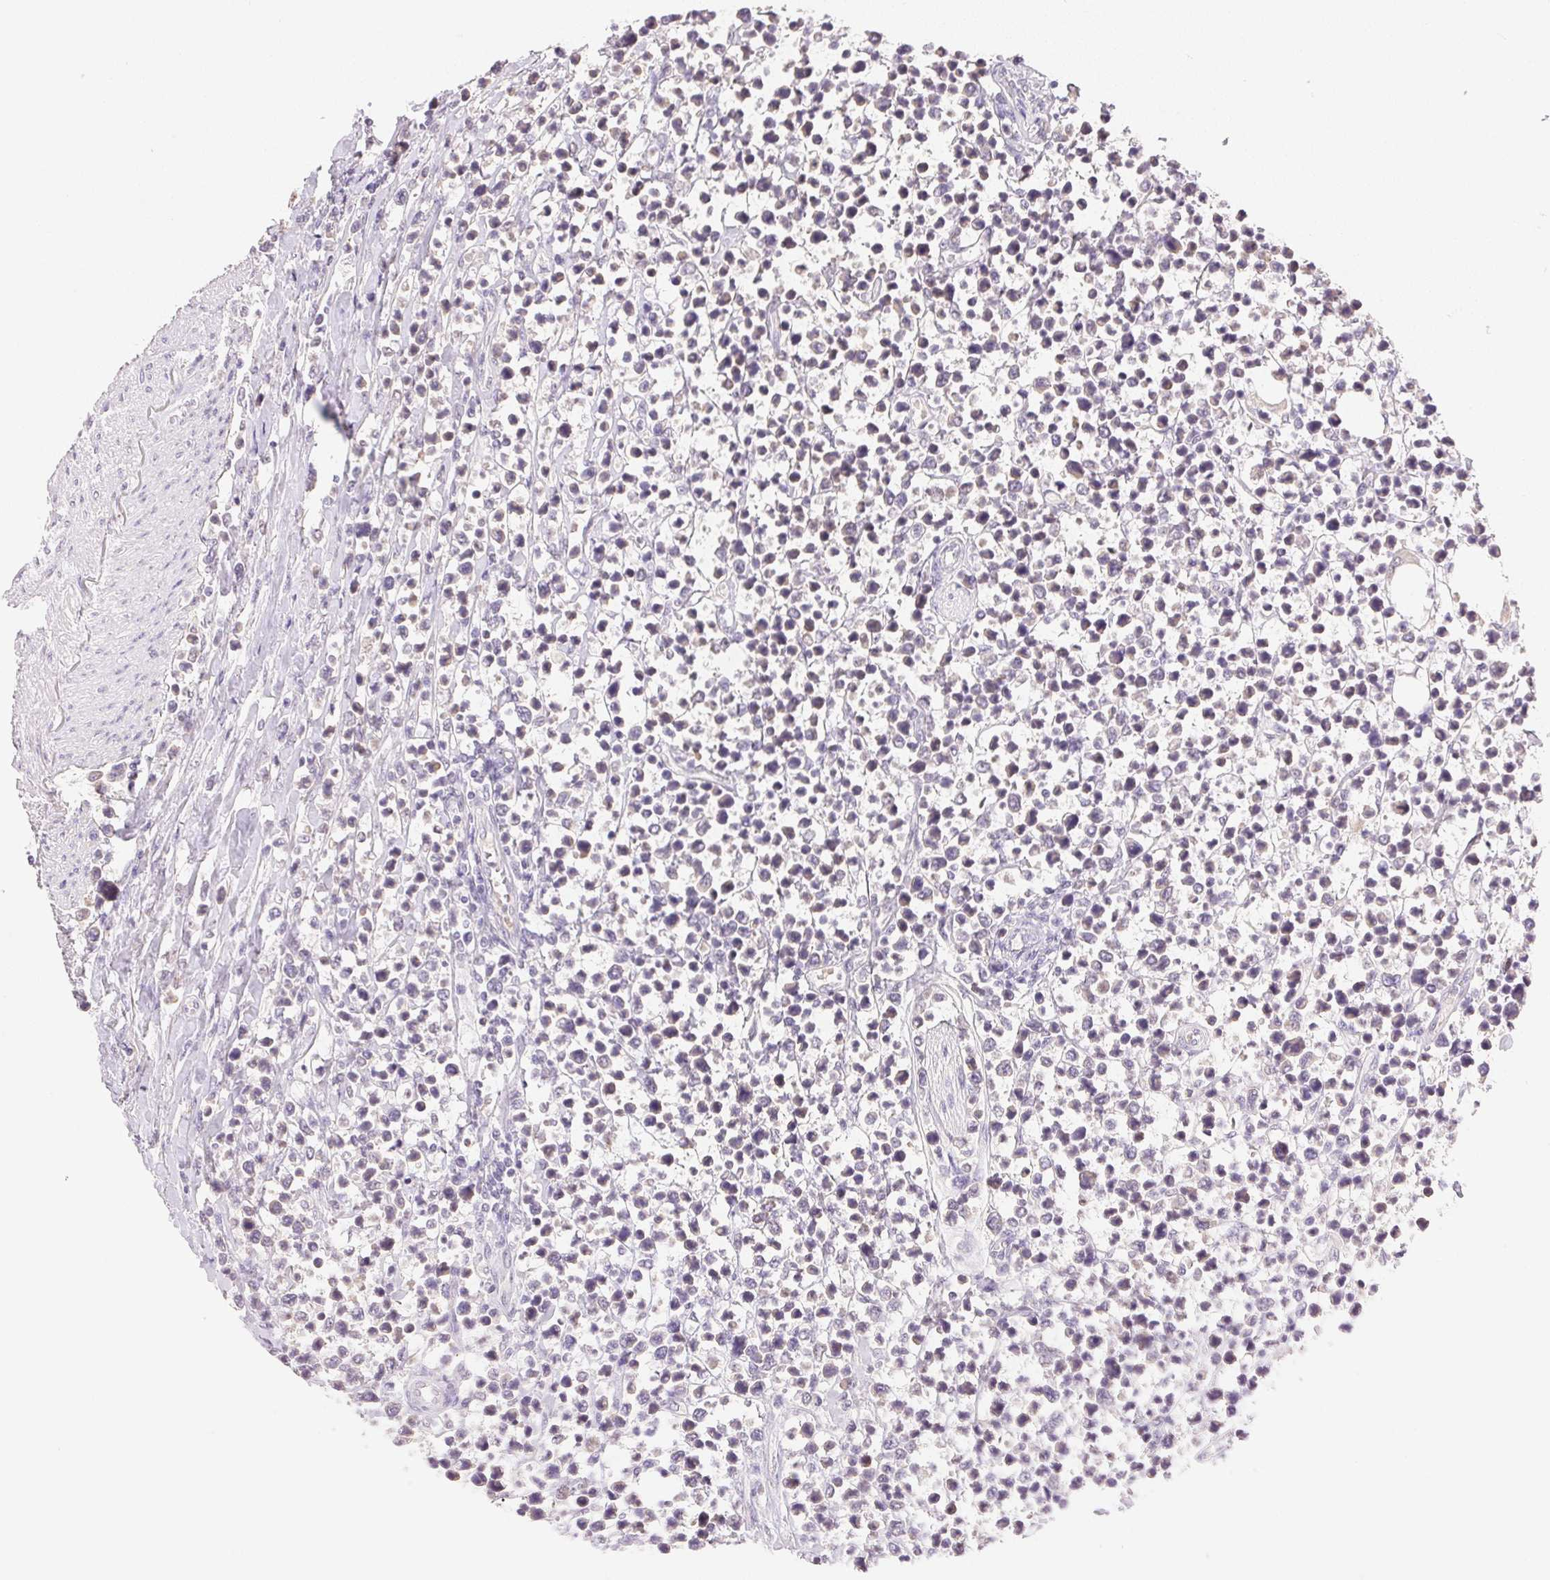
{"staining": {"intensity": "negative", "quantity": "none", "location": "none"}, "tissue": "lymphoma", "cell_type": "Tumor cells", "image_type": "cancer", "snomed": [{"axis": "morphology", "description": "Malignant lymphoma, non-Hodgkin's type, High grade"}, {"axis": "topography", "description": "Soft tissue"}], "caption": "A photomicrograph of lymphoma stained for a protein displays no brown staining in tumor cells.", "gene": "DHCR24", "patient": {"sex": "female", "age": 56}}